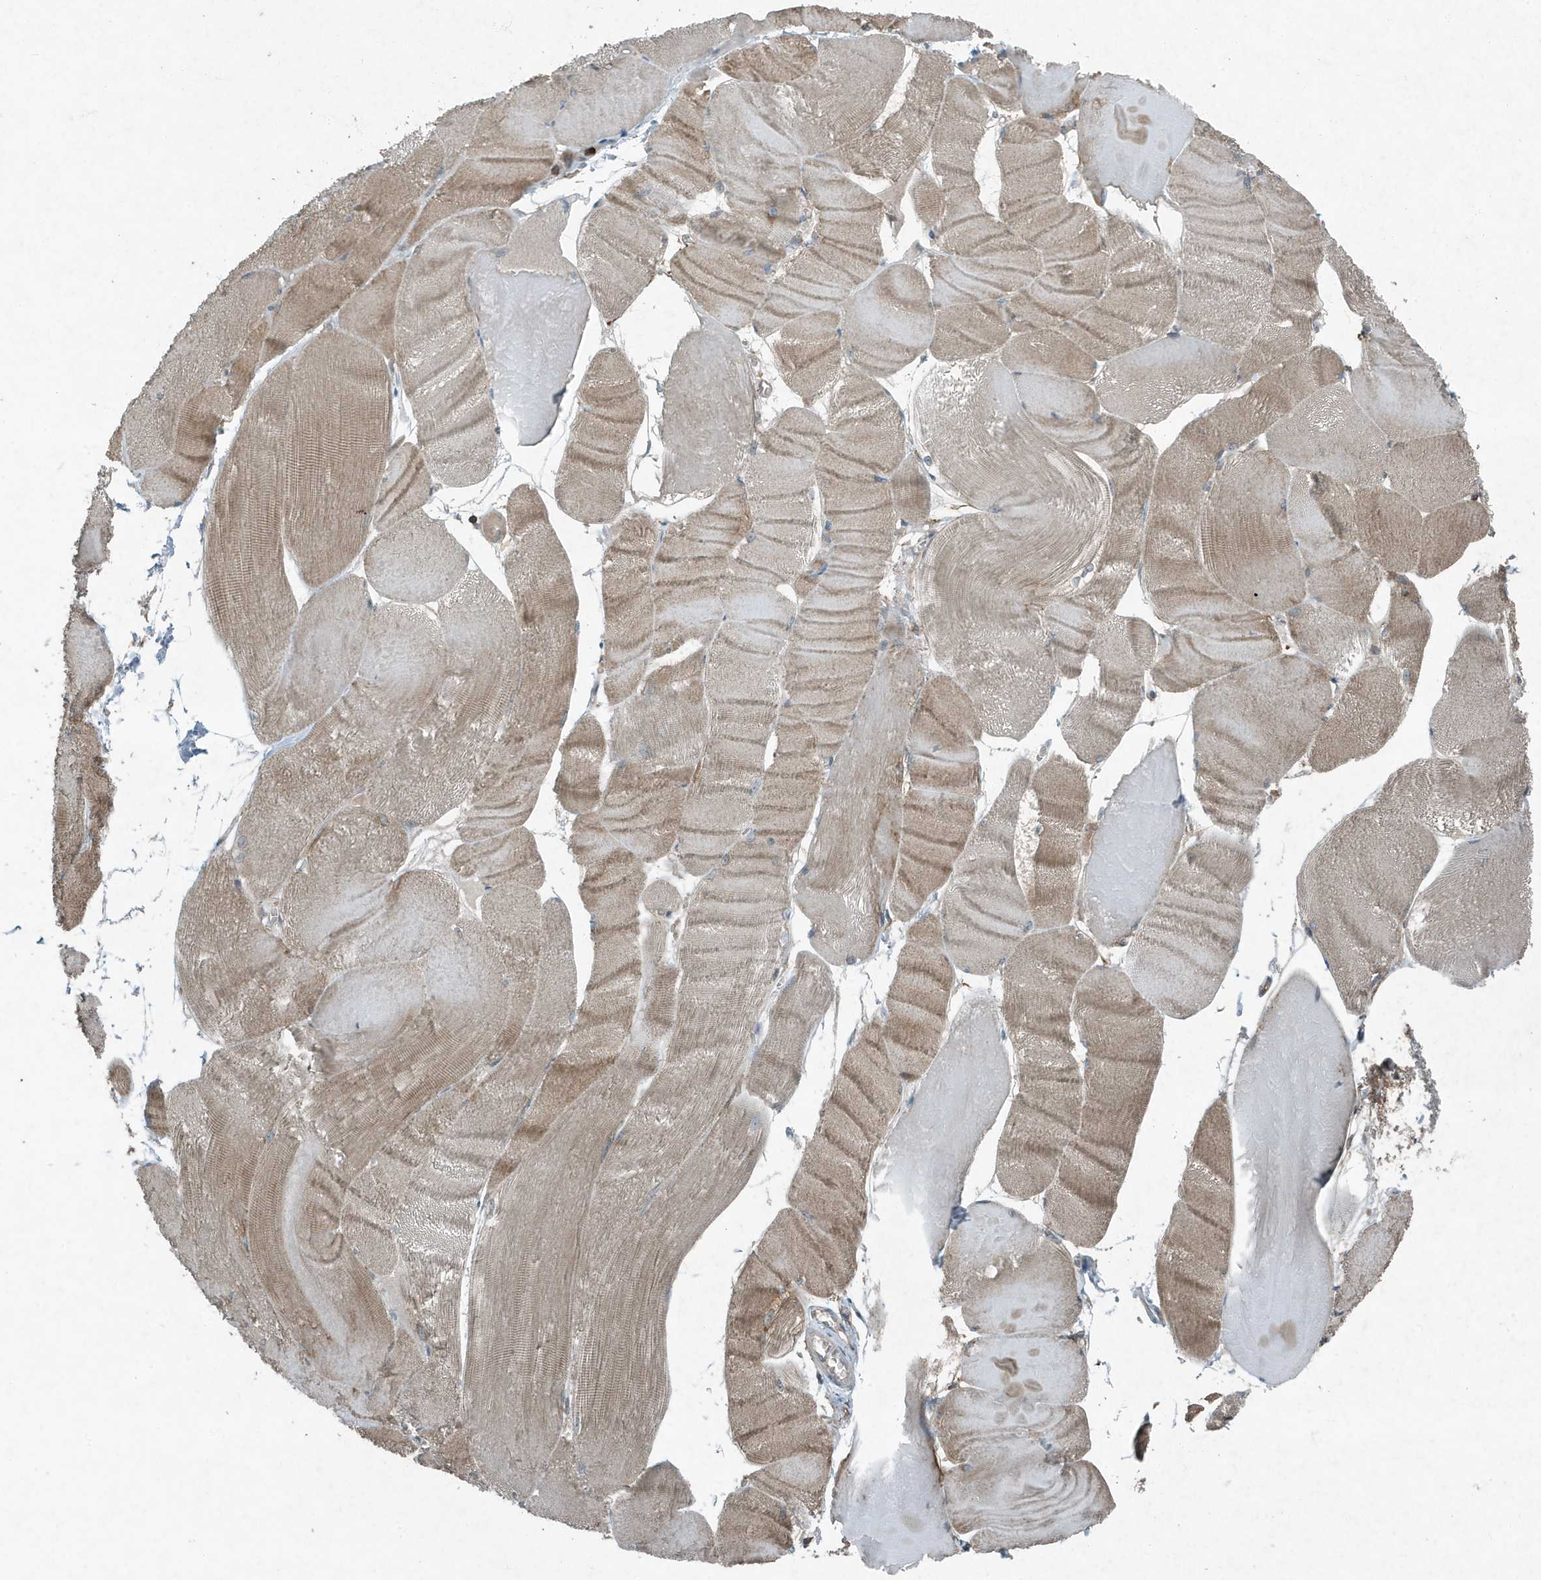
{"staining": {"intensity": "moderate", "quantity": ">75%", "location": "cytoplasmic/membranous"}, "tissue": "skeletal muscle", "cell_type": "Myocytes", "image_type": "normal", "snomed": [{"axis": "morphology", "description": "Normal tissue, NOS"}, {"axis": "morphology", "description": "Basal cell carcinoma"}, {"axis": "topography", "description": "Skeletal muscle"}], "caption": "IHC staining of unremarkable skeletal muscle, which displays medium levels of moderate cytoplasmic/membranous expression in approximately >75% of myocytes indicating moderate cytoplasmic/membranous protein staining. The staining was performed using DAB (brown) for protein detection and nuclei were counterstained in hematoxylin (blue).", "gene": "DAPP1", "patient": {"sex": "female", "age": 64}}